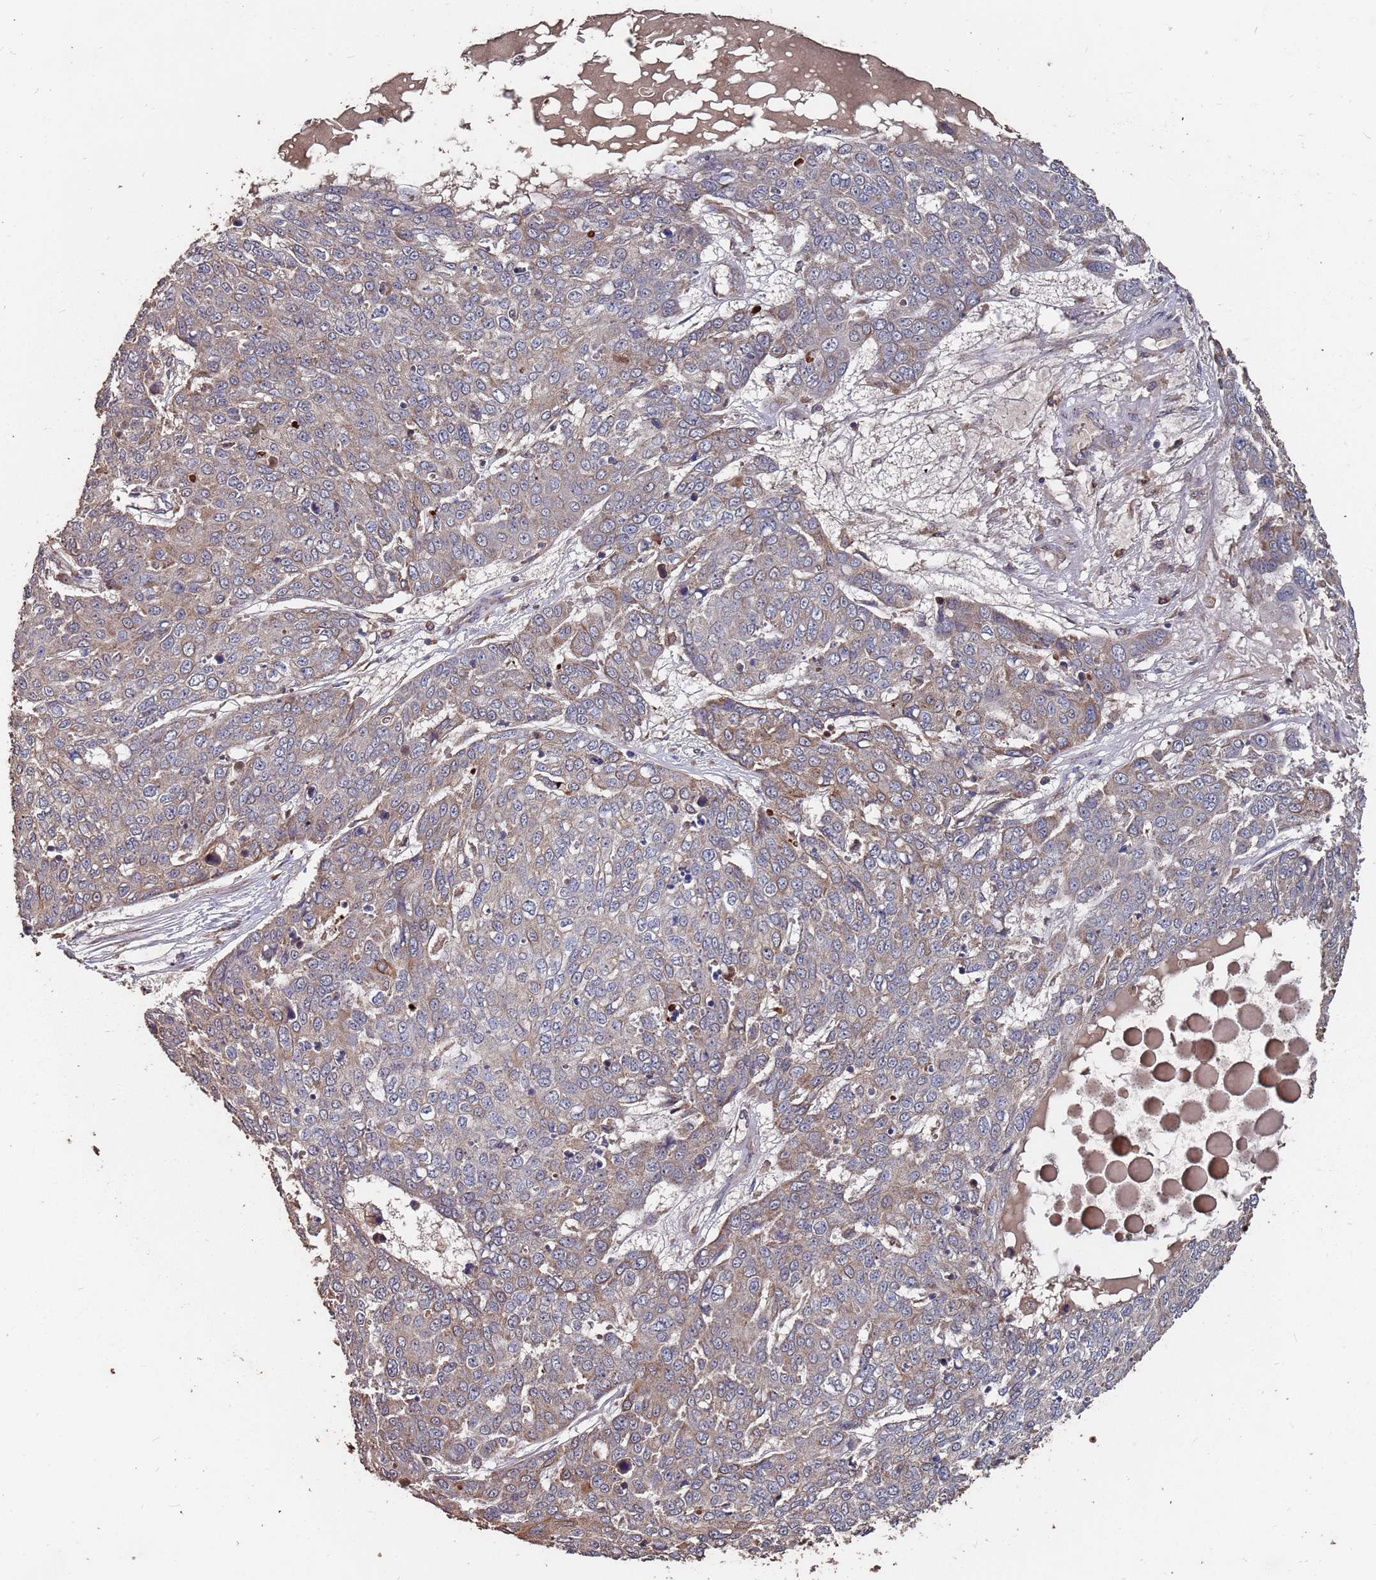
{"staining": {"intensity": "moderate", "quantity": "25%-75%", "location": "cytoplasmic/membranous"}, "tissue": "skin cancer", "cell_type": "Tumor cells", "image_type": "cancer", "snomed": [{"axis": "morphology", "description": "Squamous cell carcinoma, NOS"}, {"axis": "topography", "description": "Skin"}], "caption": "Immunohistochemical staining of squamous cell carcinoma (skin) demonstrates medium levels of moderate cytoplasmic/membranous protein expression in about 25%-75% of tumor cells.", "gene": "ATG5", "patient": {"sex": "male", "age": 71}}